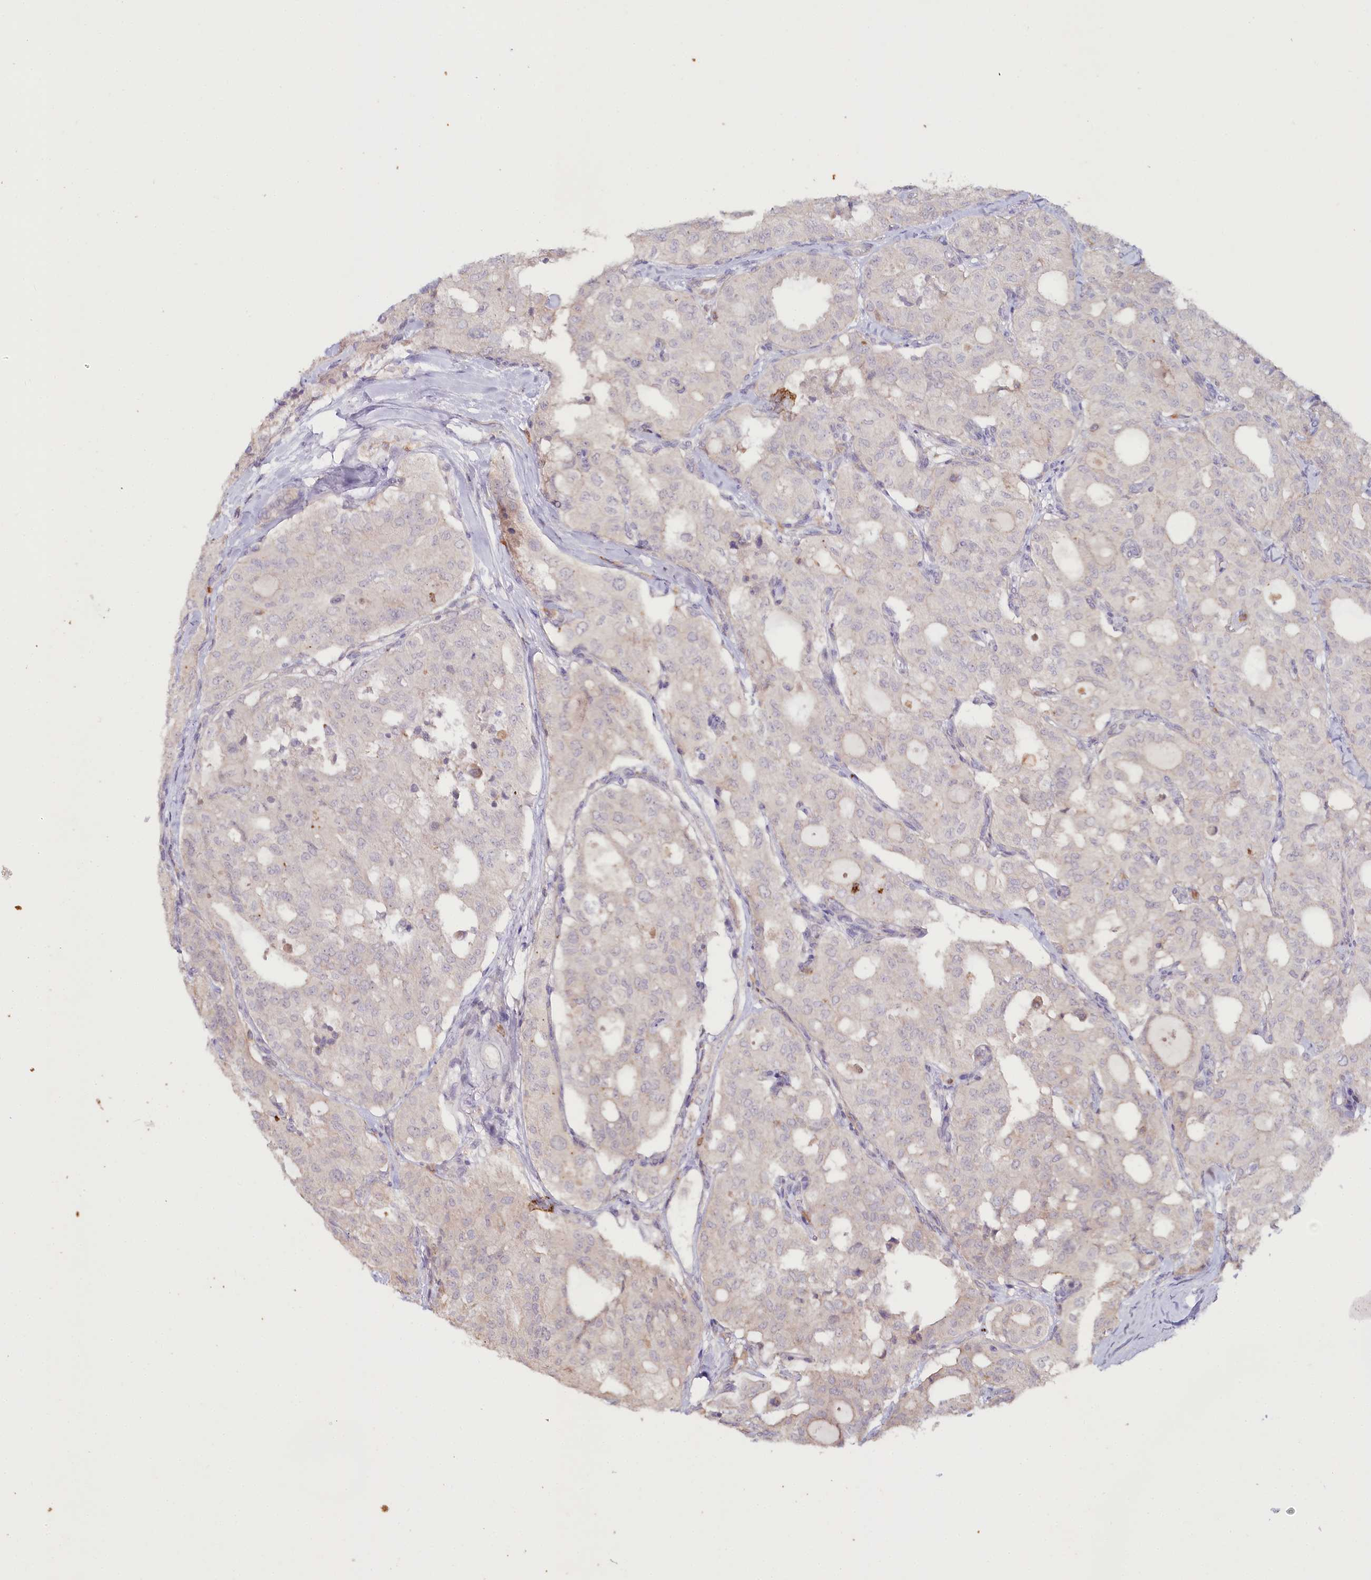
{"staining": {"intensity": "negative", "quantity": "none", "location": "none"}, "tissue": "thyroid cancer", "cell_type": "Tumor cells", "image_type": "cancer", "snomed": [{"axis": "morphology", "description": "Follicular adenoma carcinoma, NOS"}, {"axis": "topography", "description": "Thyroid gland"}], "caption": "Tumor cells show no significant protein positivity in follicular adenoma carcinoma (thyroid).", "gene": "ALDH3B1", "patient": {"sex": "male", "age": 75}}